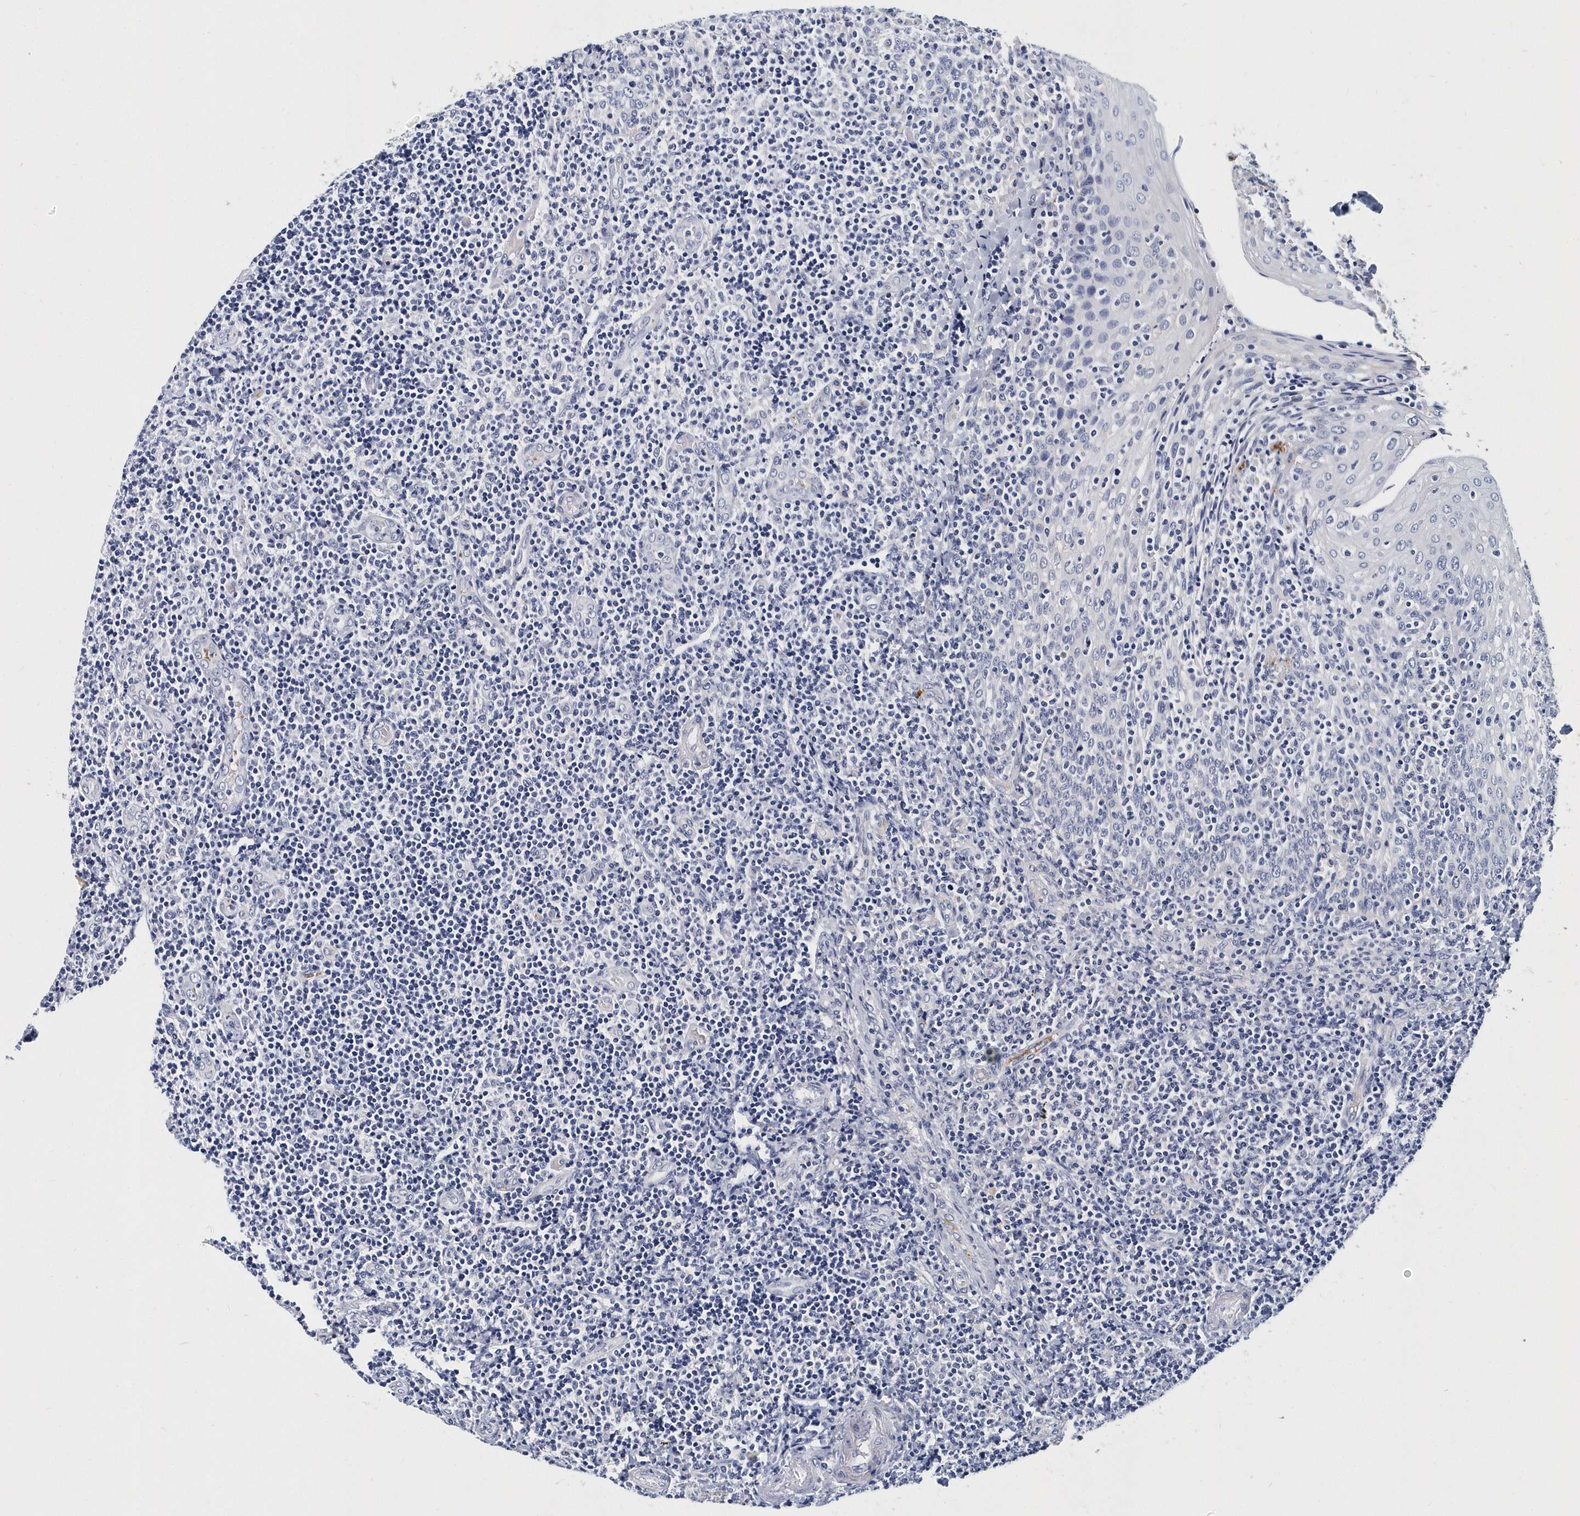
{"staining": {"intensity": "negative", "quantity": "none", "location": "none"}, "tissue": "tonsil", "cell_type": "Germinal center cells", "image_type": "normal", "snomed": [{"axis": "morphology", "description": "Normal tissue, NOS"}, {"axis": "topography", "description": "Tonsil"}], "caption": "IHC of normal human tonsil reveals no positivity in germinal center cells. Brightfield microscopy of immunohistochemistry (IHC) stained with DAB (brown) and hematoxylin (blue), captured at high magnification.", "gene": "ITGA2B", "patient": {"sex": "female", "age": 19}}